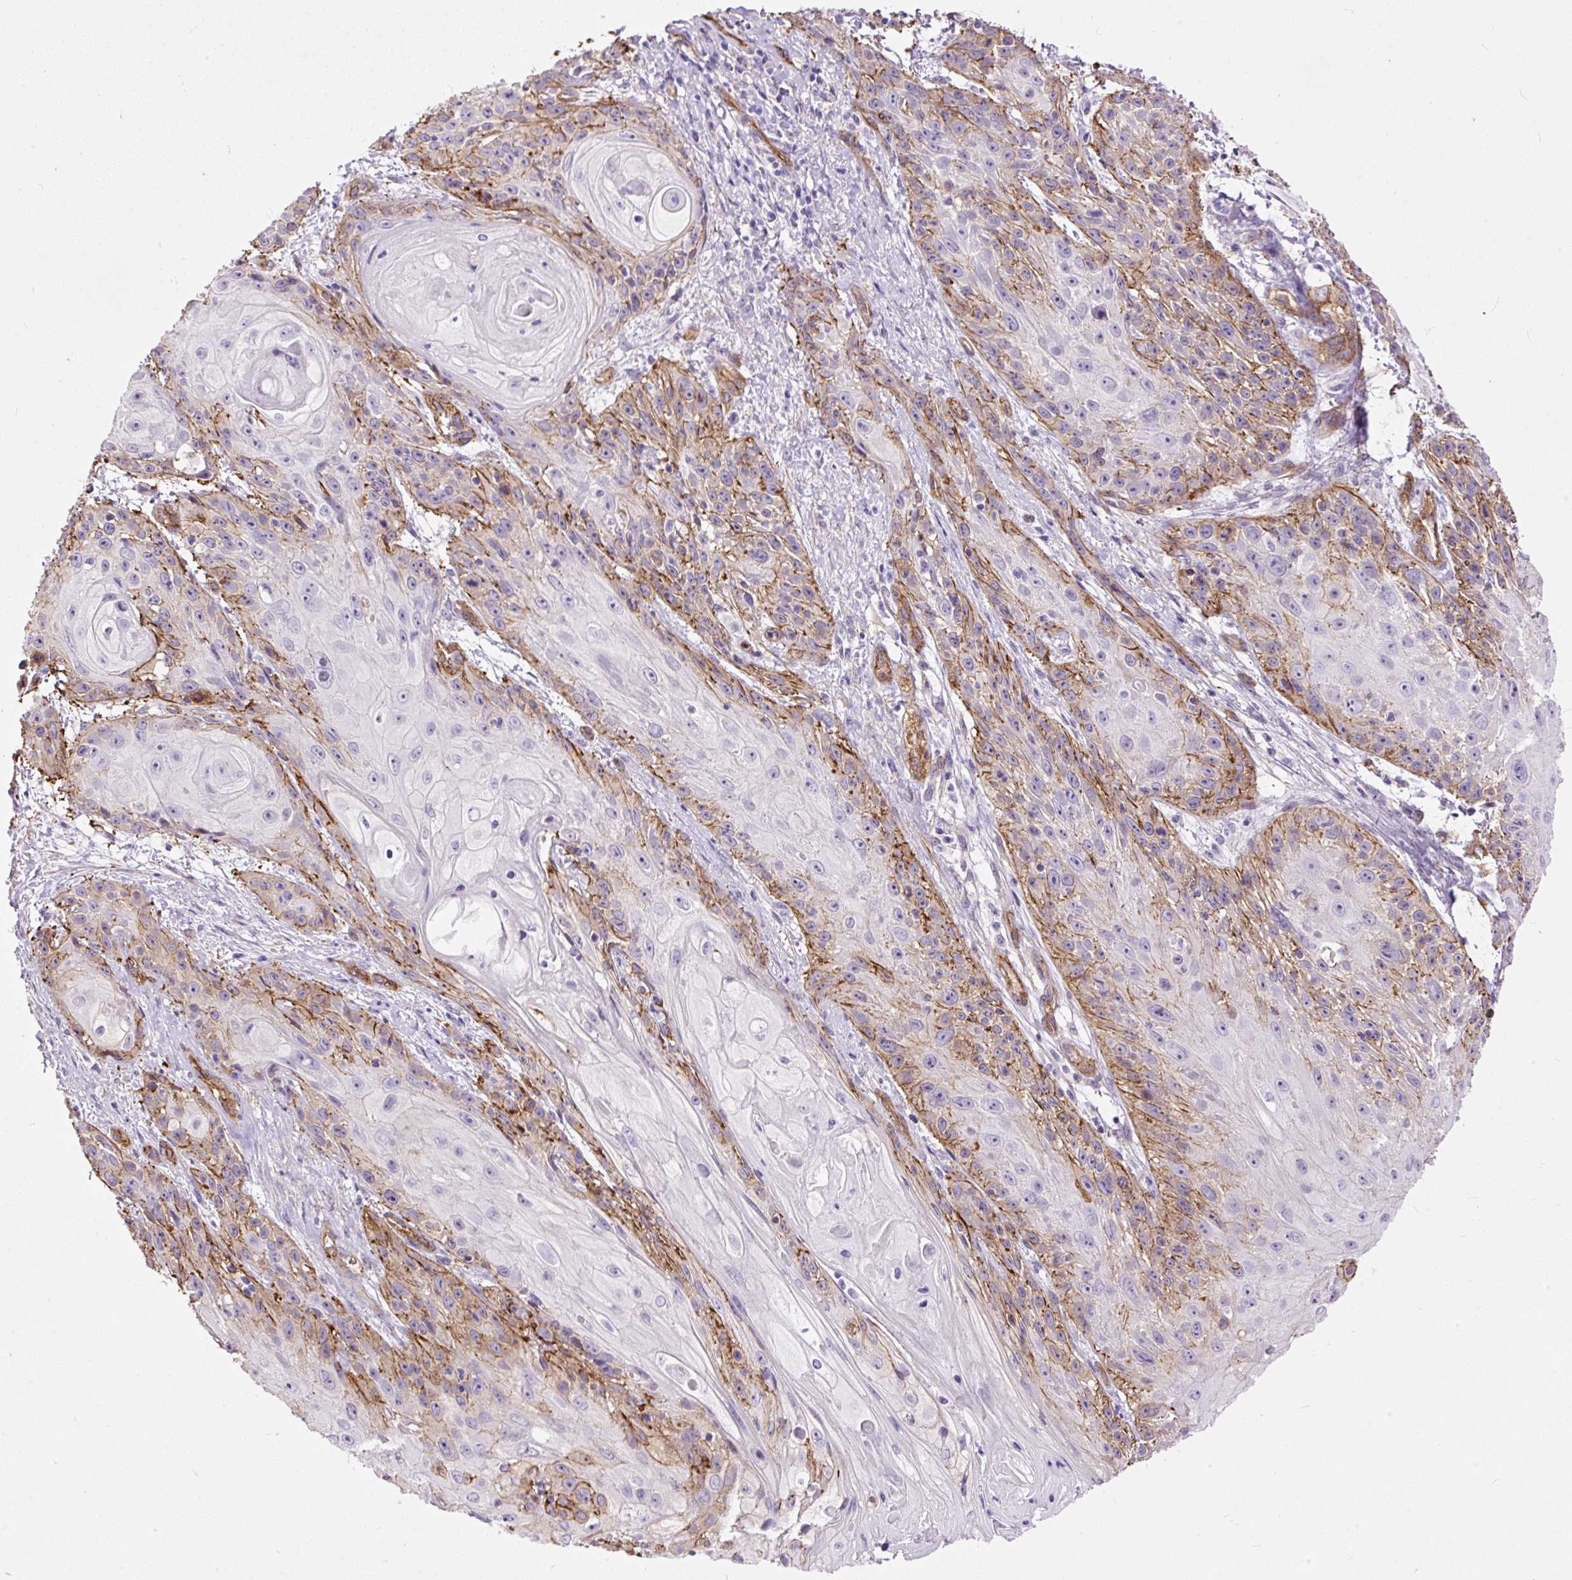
{"staining": {"intensity": "moderate", "quantity": "25%-75%", "location": "cytoplasmic/membranous"}, "tissue": "skin cancer", "cell_type": "Tumor cells", "image_type": "cancer", "snomed": [{"axis": "morphology", "description": "Squamous cell carcinoma, NOS"}, {"axis": "topography", "description": "Skin"}, {"axis": "topography", "description": "Vulva"}], "caption": "Skin squamous cell carcinoma stained for a protein (brown) displays moderate cytoplasmic/membranous positive expression in approximately 25%-75% of tumor cells.", "gene": "MAGEB16", "patient": {"sex": "female", "age": 76}}